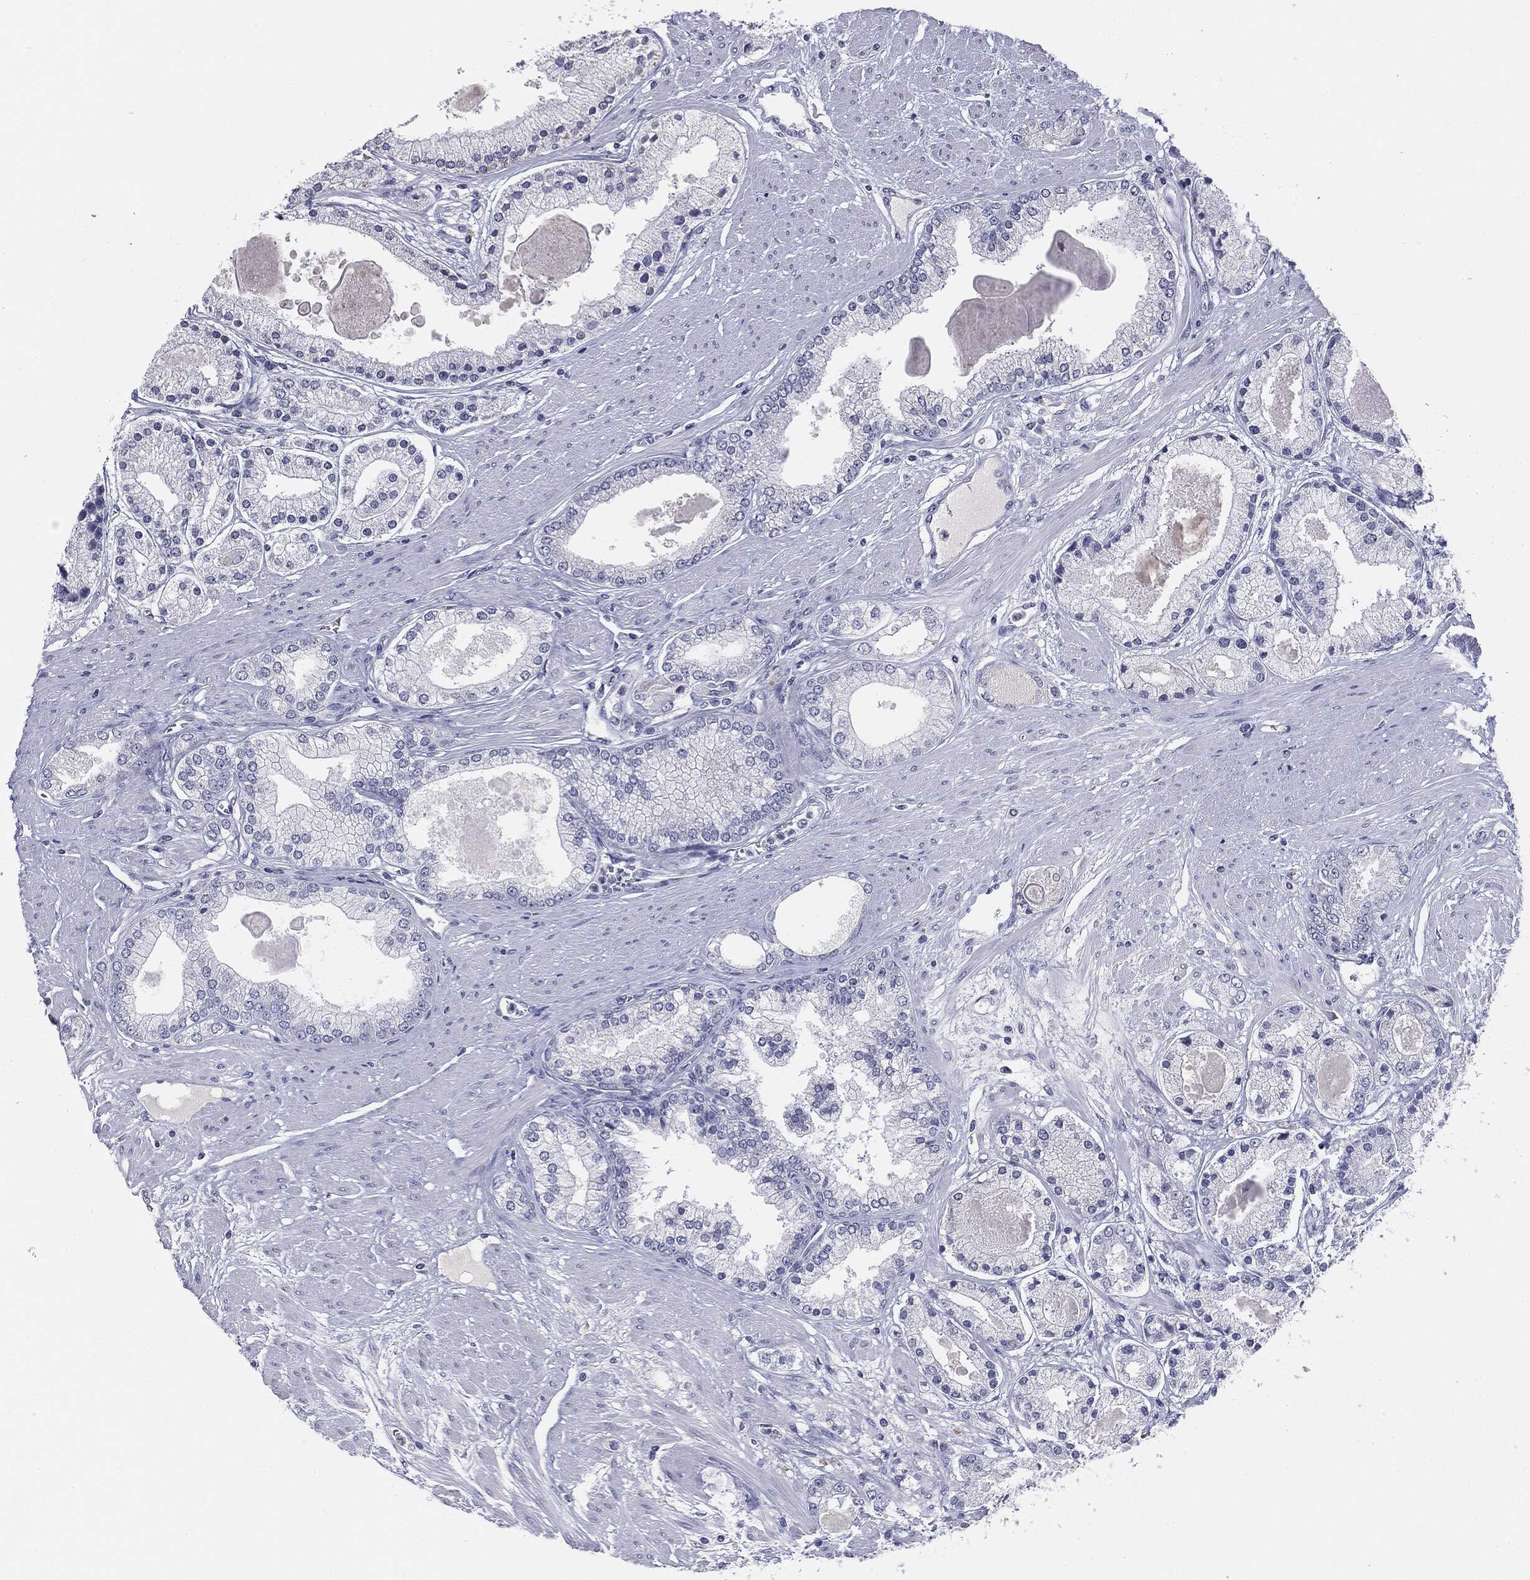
{"staining": {"intensity": "negative", "quantity": "none", "location": "none"}, "tissue": "prostate cancer", "cell_type": "Tumor cells", "image_type": "cancer", "snomed": [{"axis": "morphology", "description": "Adenocarcinoma, High grade"}, {"axis": "topography", "description": "Prostate"}], "caption": "A high-resolution micrograph shows immunohistochemistry (IHC) staining of high-grade adenocarcinoma (prostate), which exhibits no significant staining in tumor cells.", "gene": "SERPINB4", "patient": {"sex": "male", "age": 67}}